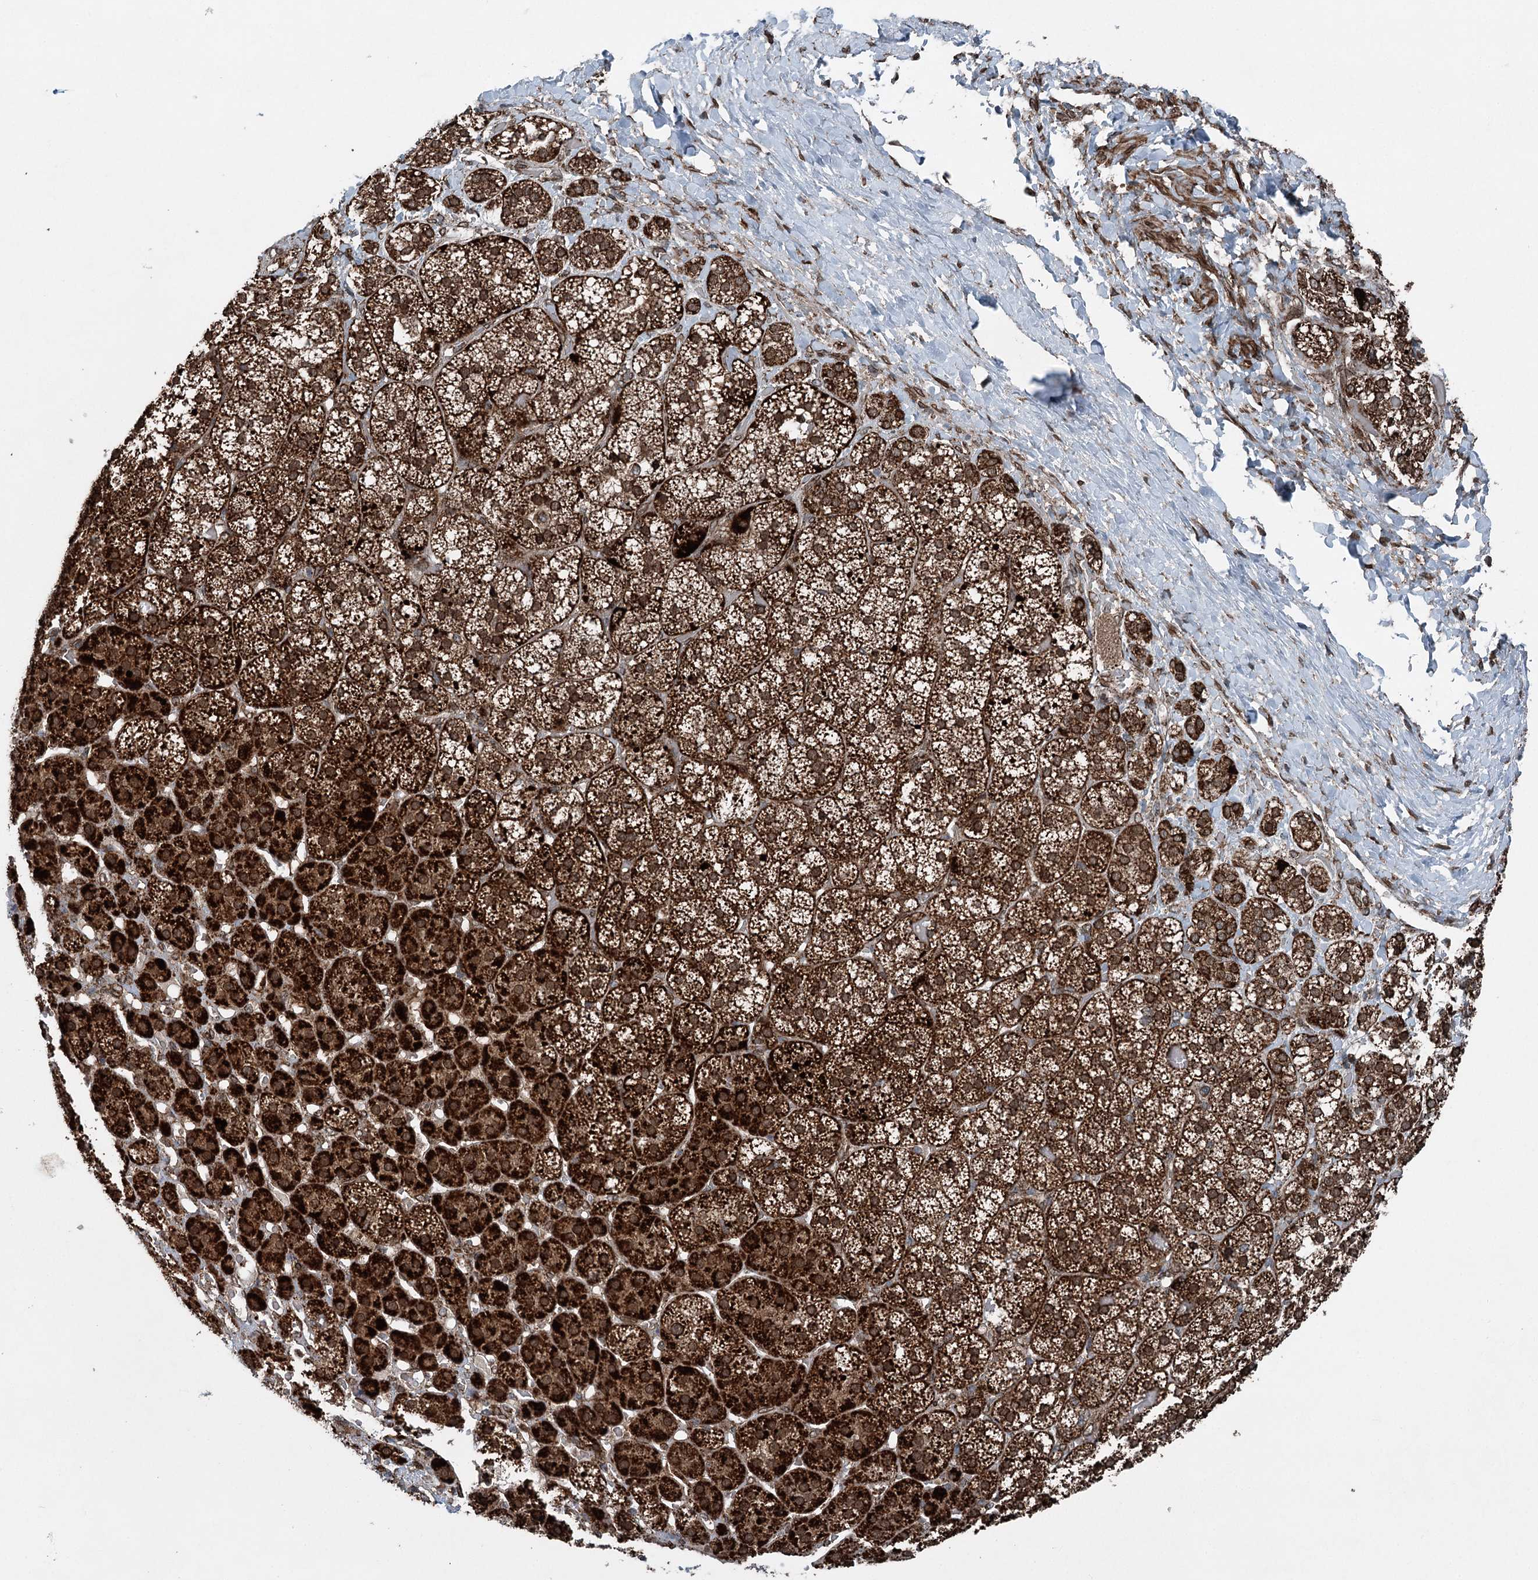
{"staining": {"intensity": "strong", "quantity": ">75%", "location": "cytoplasmic/membranous"}, "tissue": "adrenal gland", "cell_type": "Glandular cells", "image_type": "normal", "snomed": [{"axis": "morphology", "description": "Normal tissue, NOS"}, {"axis": "topography", "description": "Adrenal gland"}], "caption": "Strong cytoplasmic/membranous positivity for a protein is appreciated in about >75% of glandular cells of normal adrenal gland using IHC.", "gene": "BCKDHA", "patient": {"sex": "female", "age": 44}}